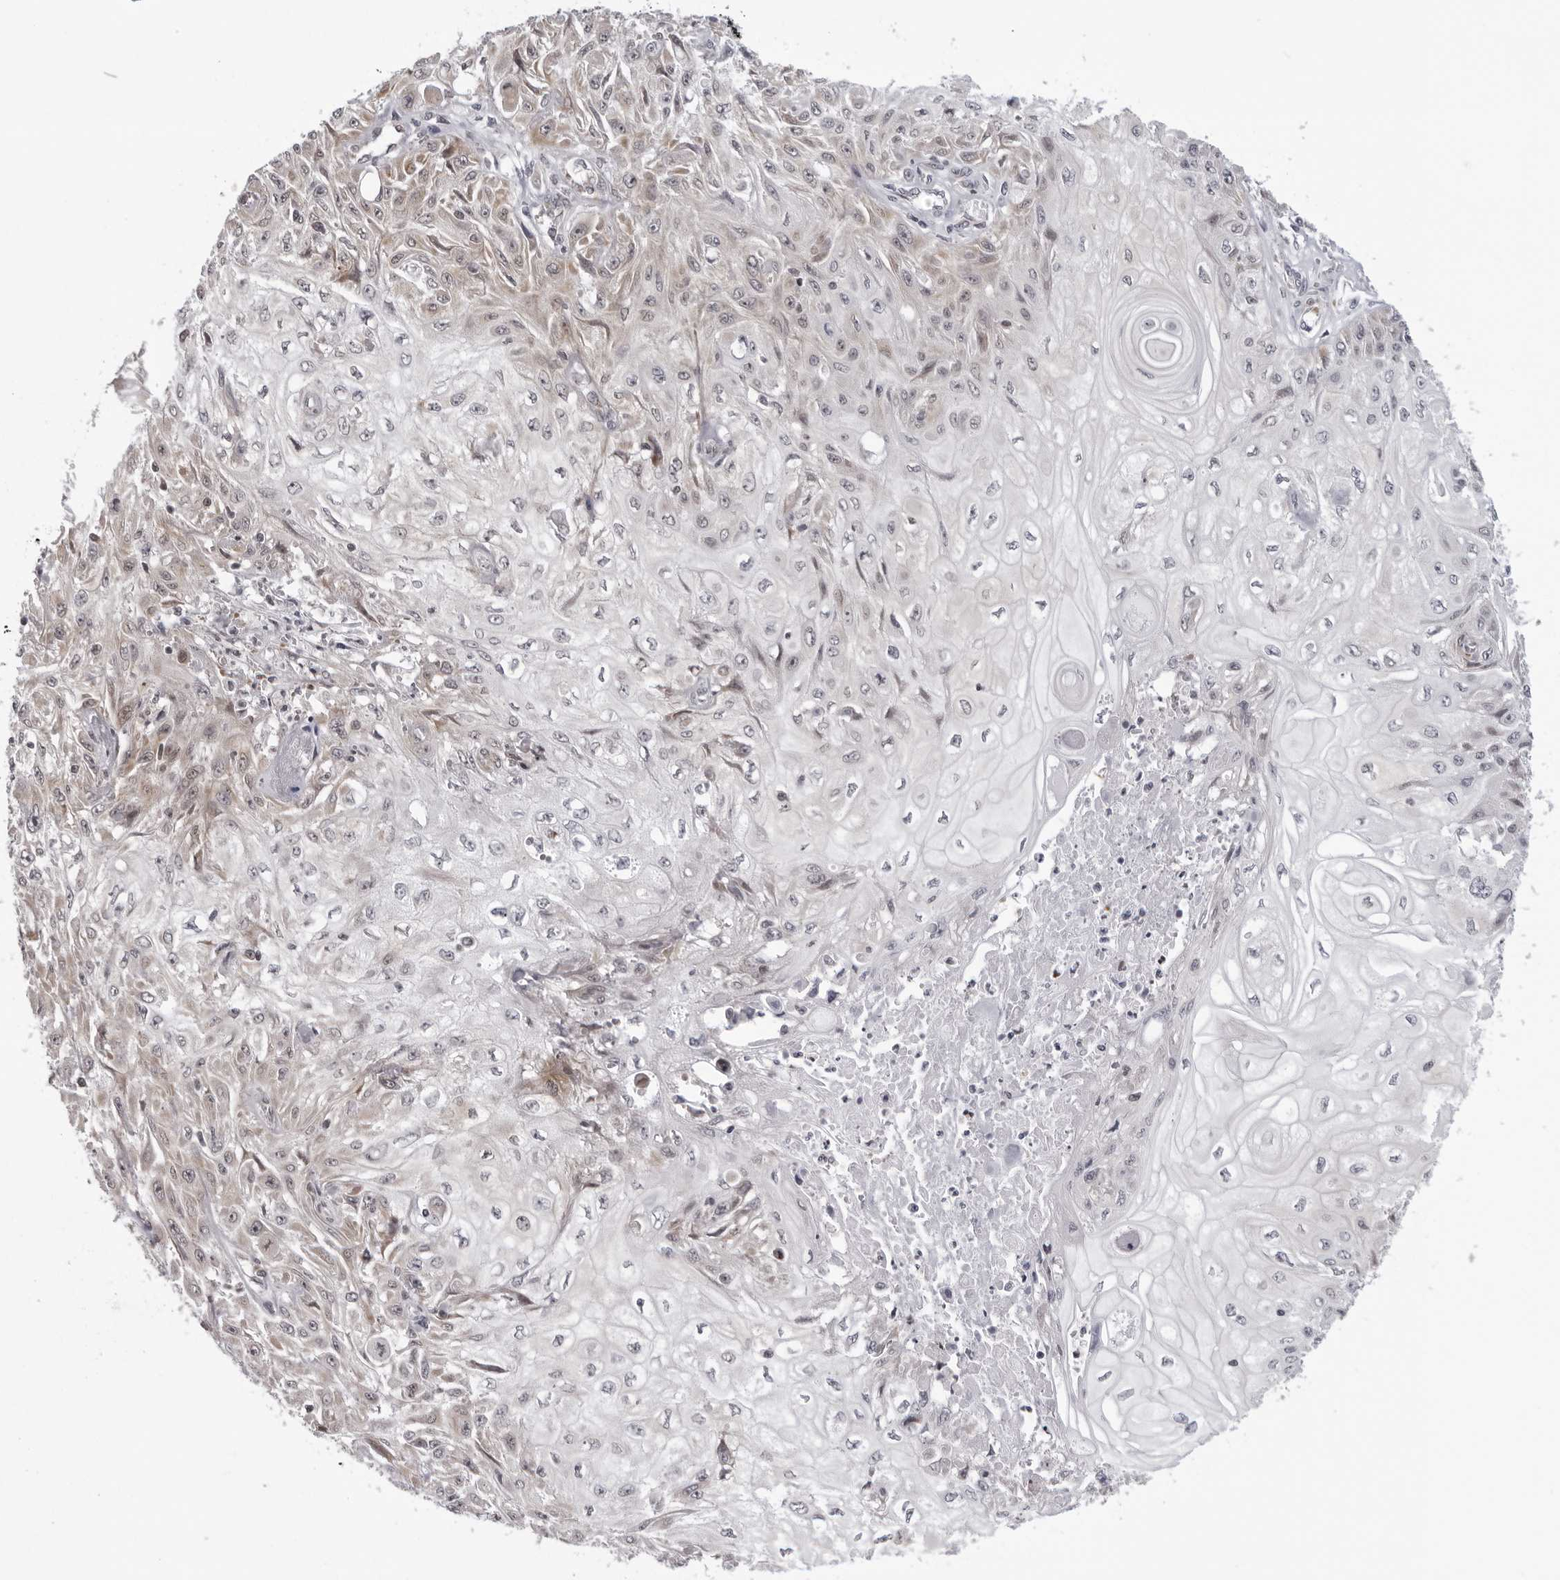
{"staining": {"intensity": "weak", "quantity": "<25%", "location": "cytoplasmic/membranous"}, "tissue": "skin cancer", "cell_type": "Tumor cells", "image_type": "cancer", "snomed": [{"axis": "morphology", "description": "Squamous cell carcinoma, NOS"}, {"axis": "morphology", "description": "Squamous cell carcinoma, metastatic, NOS"}, {"axis": "topography", "description": "Skin"}, {"axis": "topography", "description": "Lymph node"}], "caption": "Immunohistochemistry (IHC) of skin cancer (metastatic squamous cell carcinoma) exhibits no expression in tumor cells.", "gene": "MRPS15", "patient": {"sex": "male", "age": 75}}